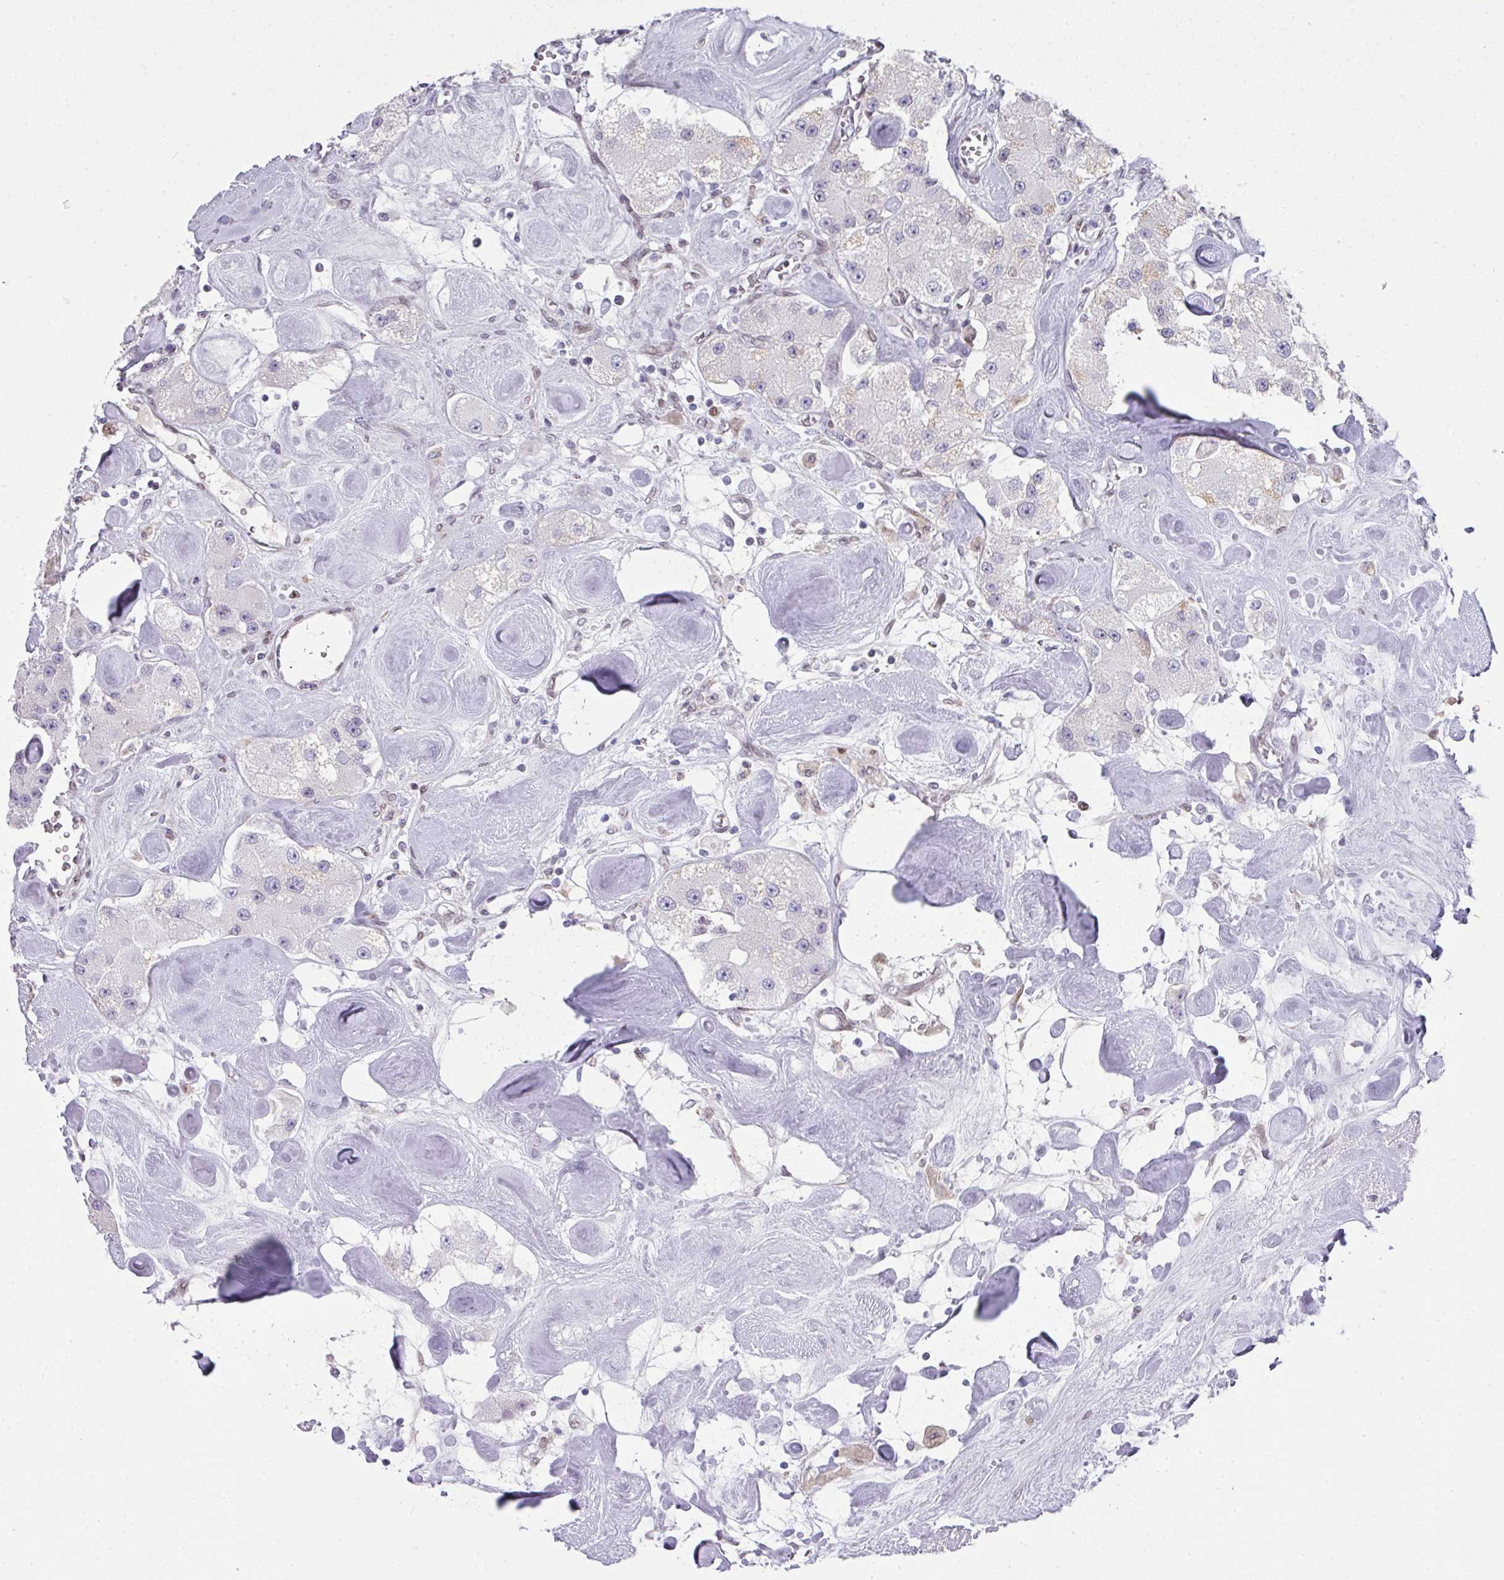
{"staining": {"intensity": "negative", "quantity": "none", "location": "none"}, "tissue": "carcinoid", "cell_type": "Tumor cells", "image_type": "cancer", "snomed": [{"axis": "morphology", "description": "Carcinoid, malignant, NOS"}, {"axis": "topography", "description": "Pancreas"}], "caption": "Protein analysis of carcinoid displays no significant expression in tumor cells.", "gene": "PLK1", "patient": {"sex": "male", "age": 41}}